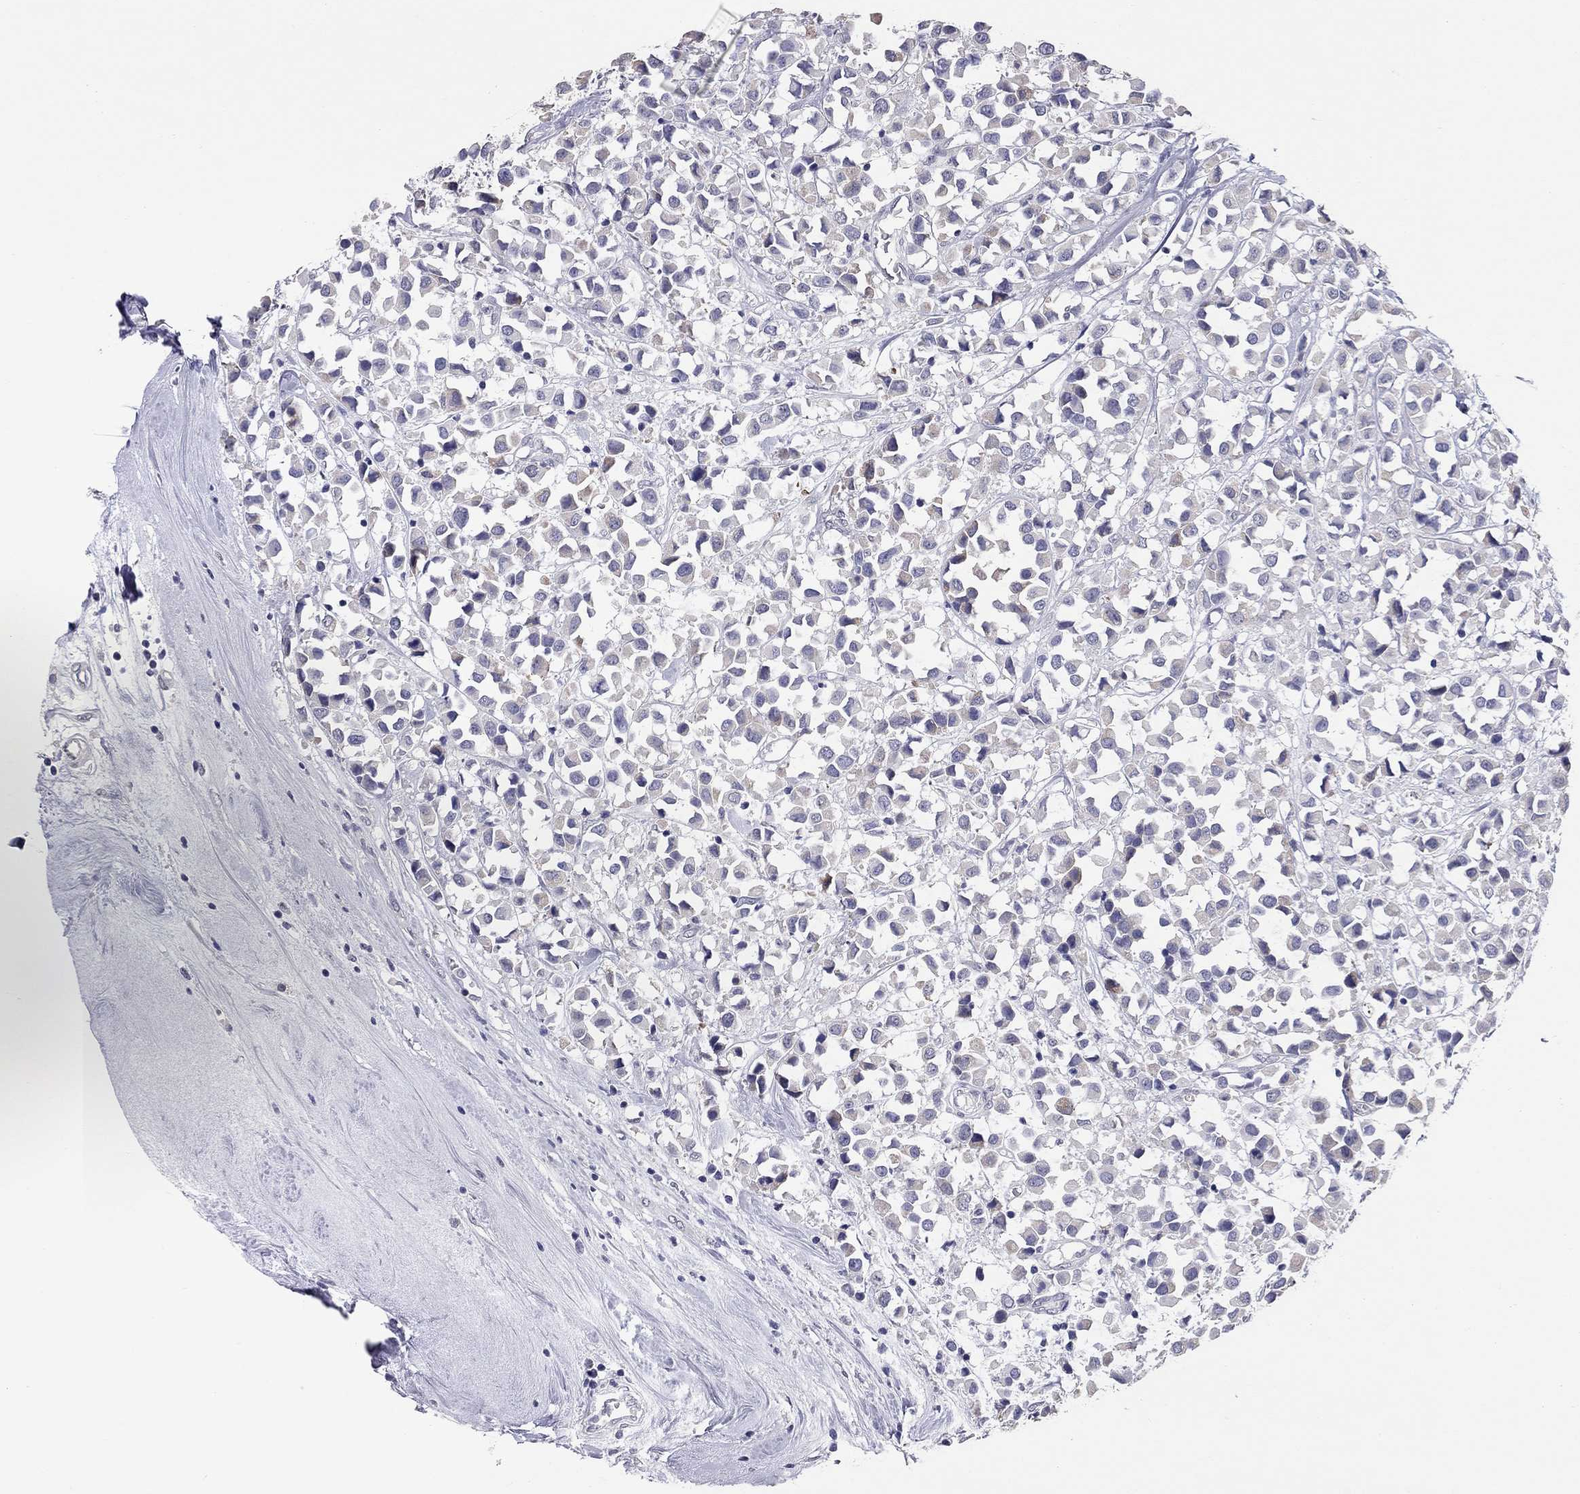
{"staining": {"intensity": "weak", "quantity": "<25%", "location": "cytoplasmic/membranous"}, "tissue": "breast cancer", "cell_type": "Tumor cells", "image_type": "cancer", "snomed": [{"axis": "morphology", "description": "Duct carcinoma"}, {"axis": "topography", "description": "Breast"}], "caption": "This is a photomicrograph of IHC staining of breast cancer, which shows no expression in tumor cells.", "gene": "SHOC2", "patient": {"sex": "female", "age": 61}}